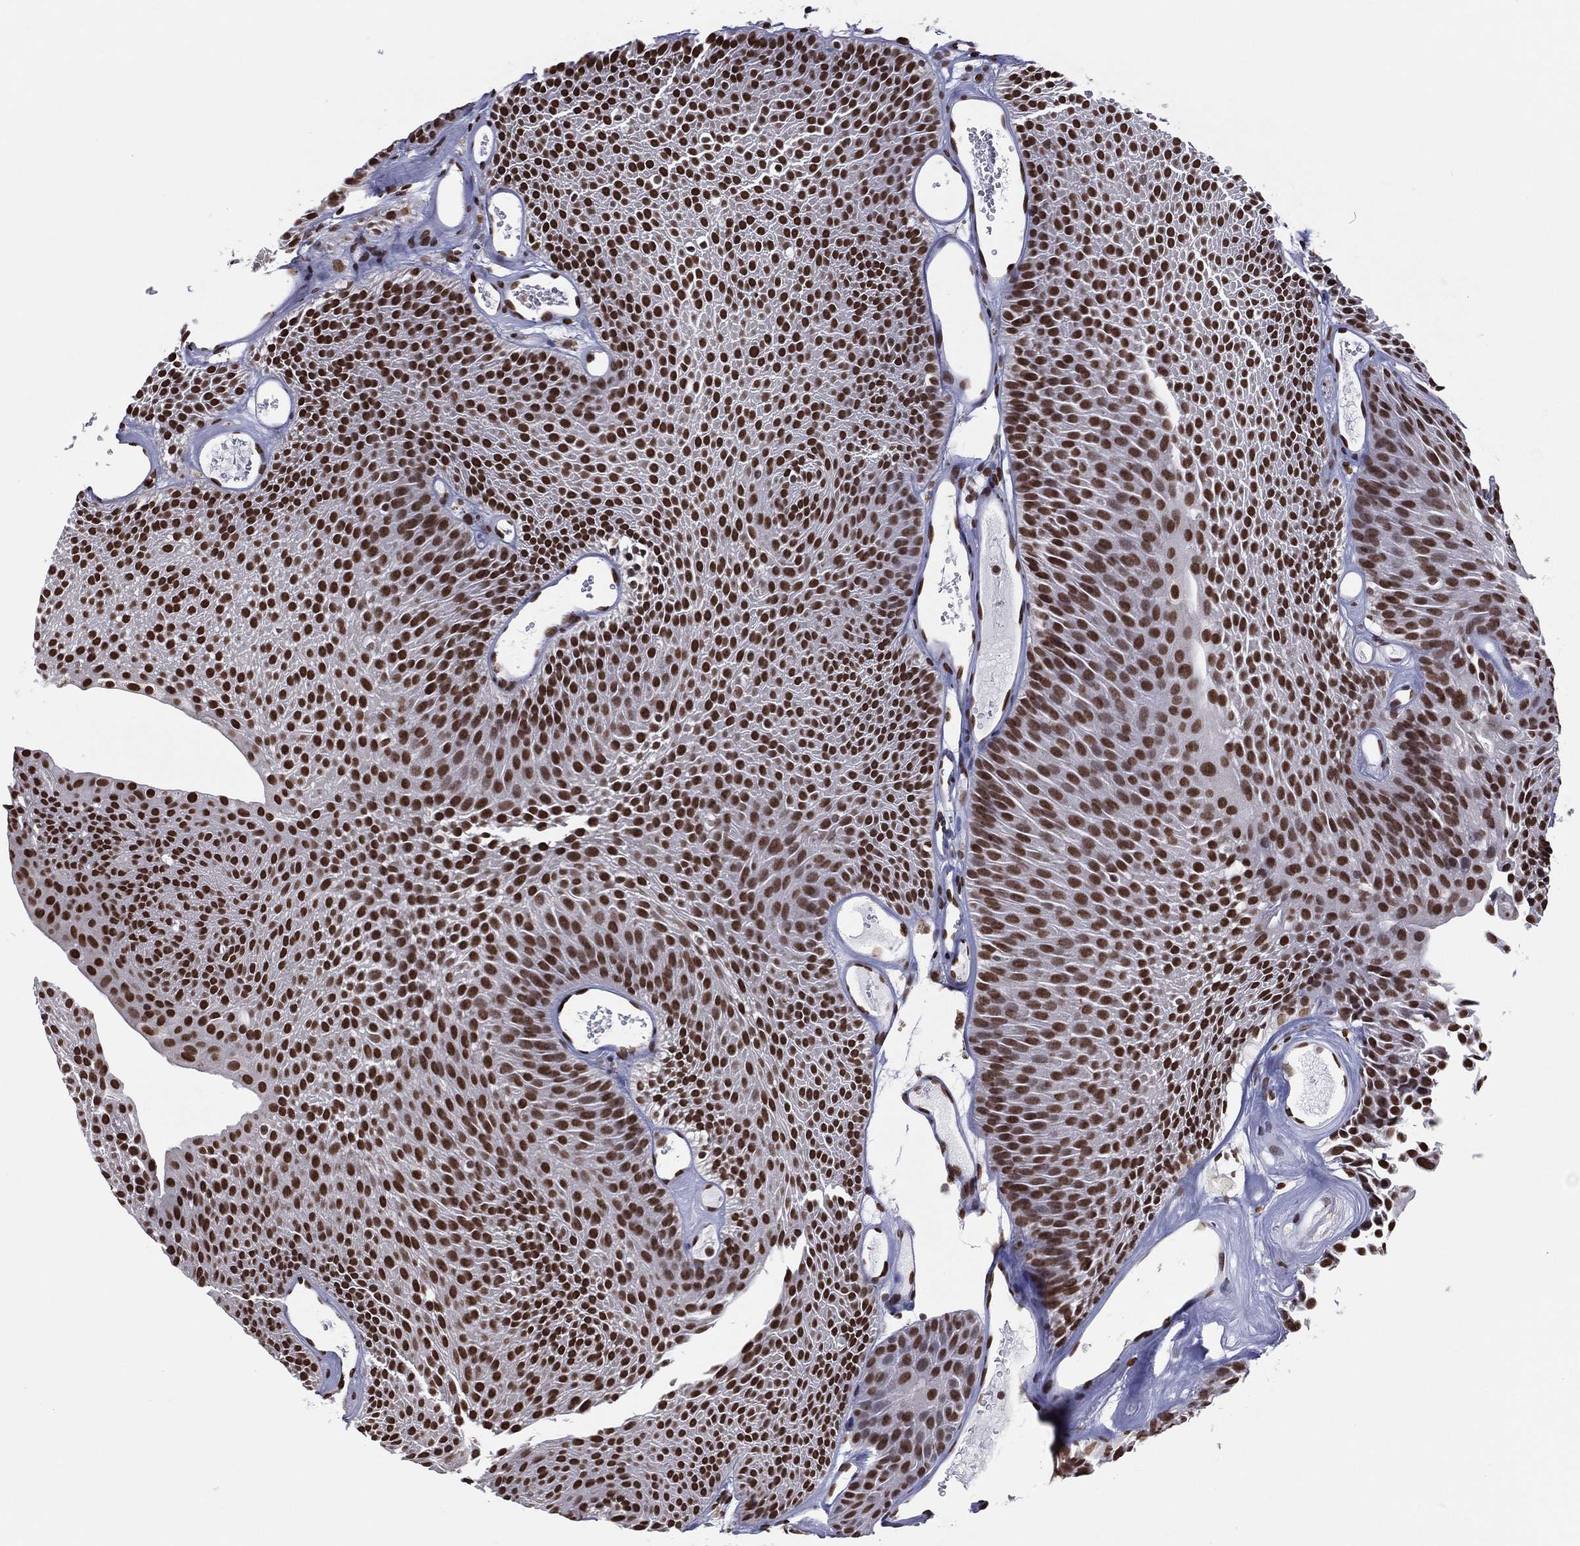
{"staining": {"intensity": "strong", "quantity": ">75%", "location": "nuclear"}, "tissue": "urothelial cancer", "cell_type": "Tumor cells", "image_type": "cancer", "snomed": [{"axis": "morphology", "description": "Urothelial carcinoma, Low grade"}, {"axis": "topography", "description": "Urinary bladder"}], "caption": "Protein staining exhibits strong nuclear staining in about >75% of tumor cells in urothelial carcinoma (low-grade).", "gene": "ZNF7", "patient": {"sex": "male", "age": 52}}